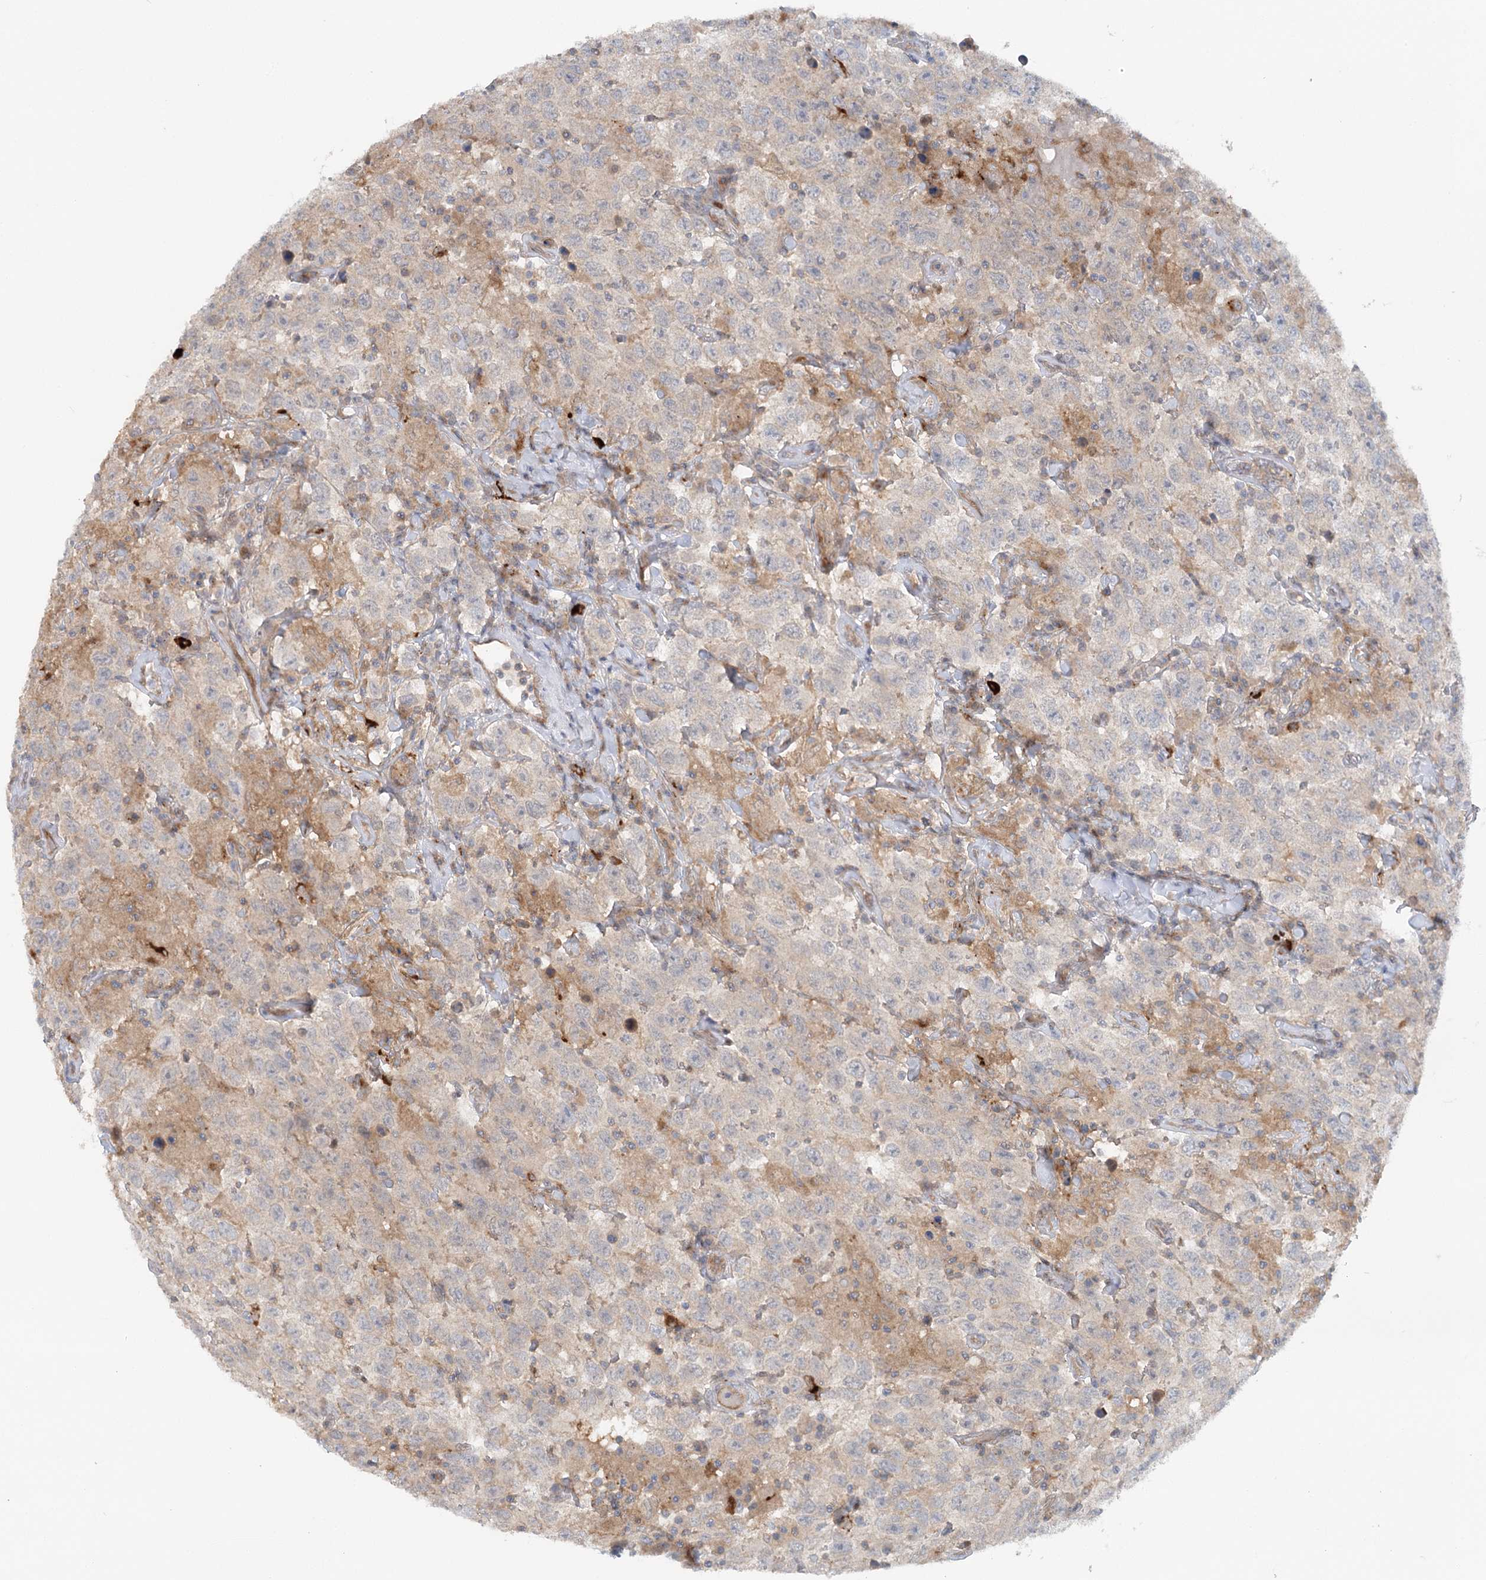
{"staining": {"intensity": "weak", "quantity": "<25%", "location": "cytoplasmic/membranous"}, "tissue": "testis cancer", "cell_type": "Tumor cells", "image_type": "cancer", "snomed": [{"axis": "morphology", "description": "Seminoma, NOS"}, {"axis": "topography", "description": "Testis"}], "caption": "Tumor cells show no significant positivity in testis seminoma.", "gene": "GBE1", "patient": {"sex": "male", "age": 41}}